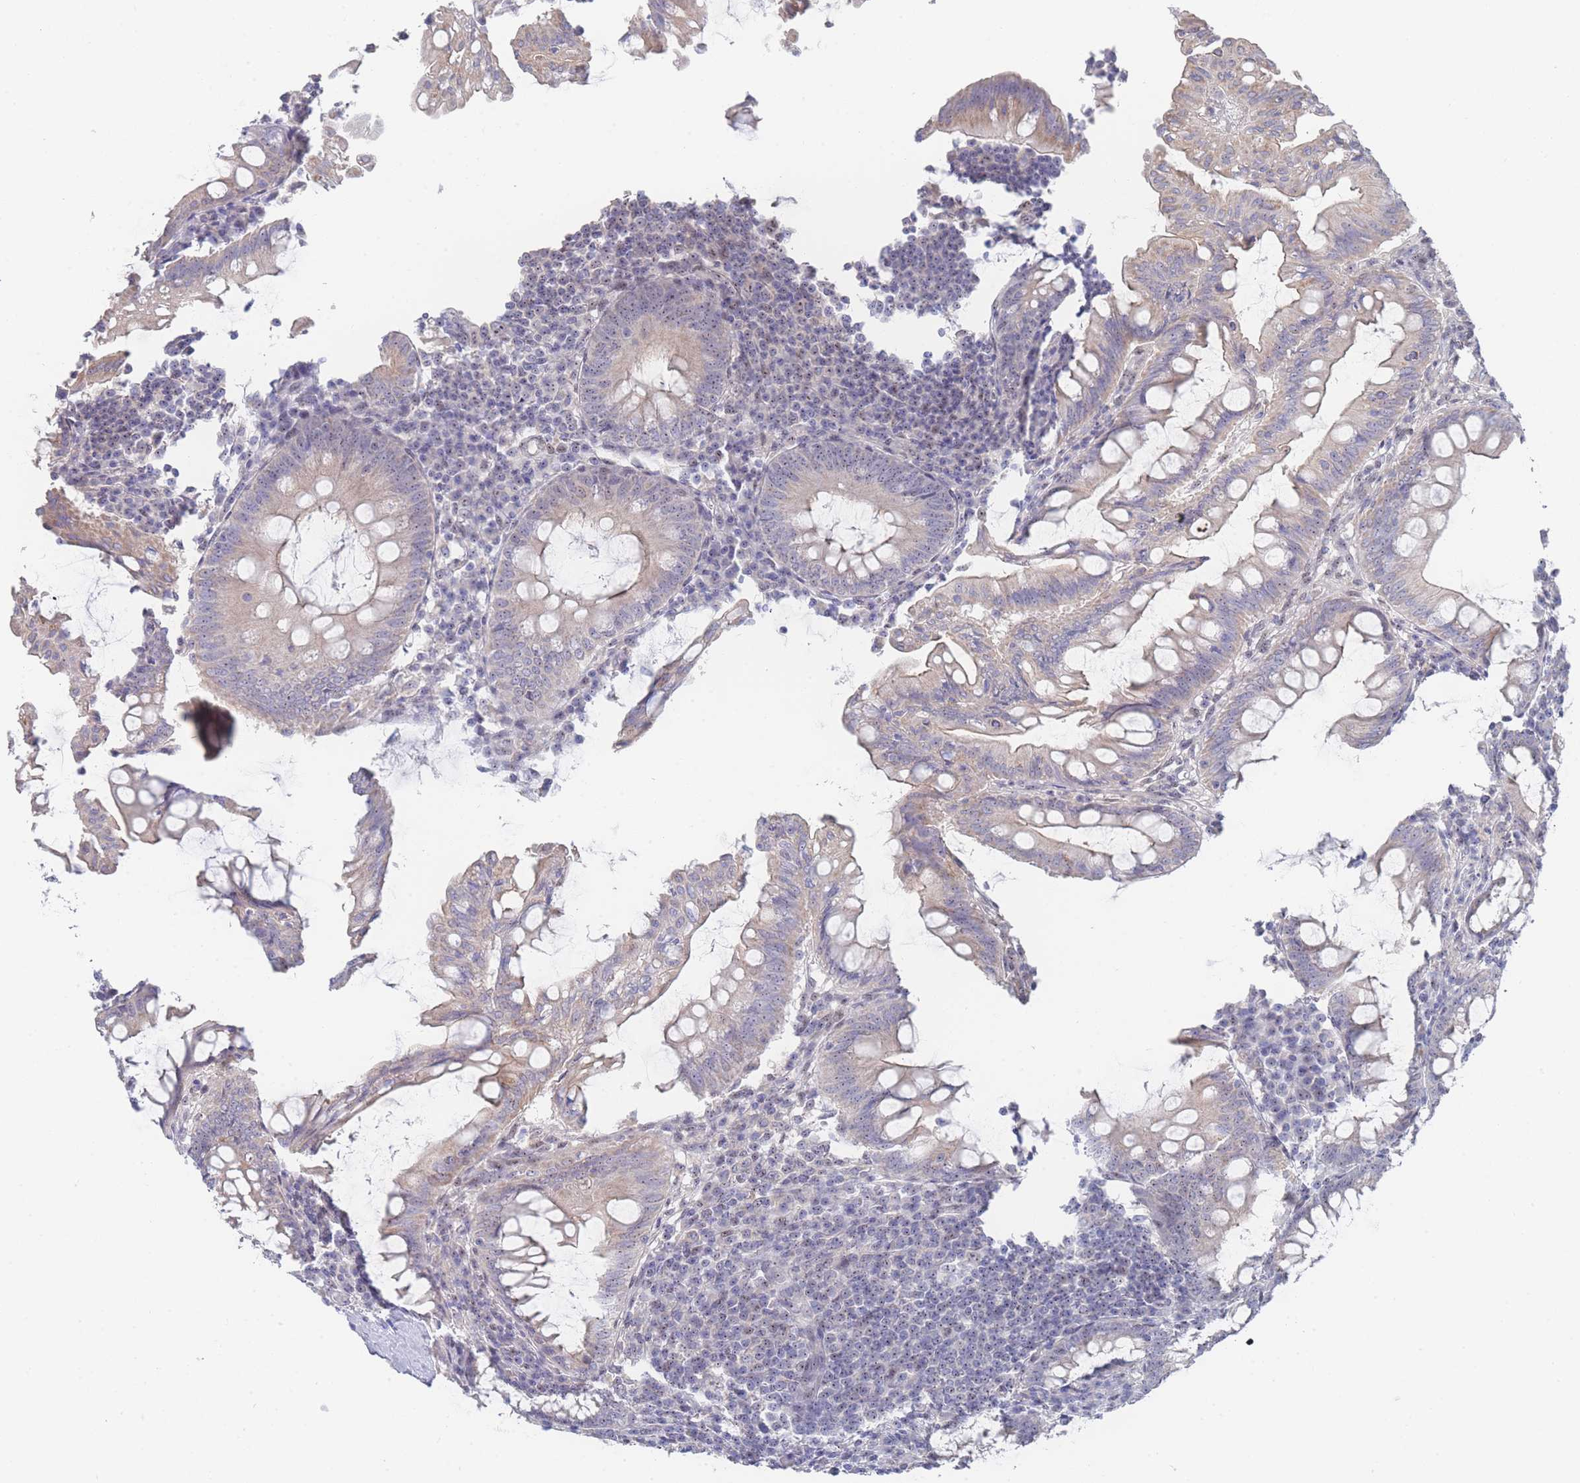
{"staining": {"intensity": "weak", "quantity": "<25%", "location": "cytoplasmic/membranous"}, "tissue": "appendix", "cell_type": "Glandular cells", "image_type": "normal", "snomed": [{"axis": "morphology", "description": "Normal tissue, NOS"}, {"axis": "topography", "description": "Appendix"}], "caption": "Image shows no significant protein positivity in glandular cells of unremarkable appendix.", "gene": "ZNF142", "patient": {"sex": "male", "age": 83}}